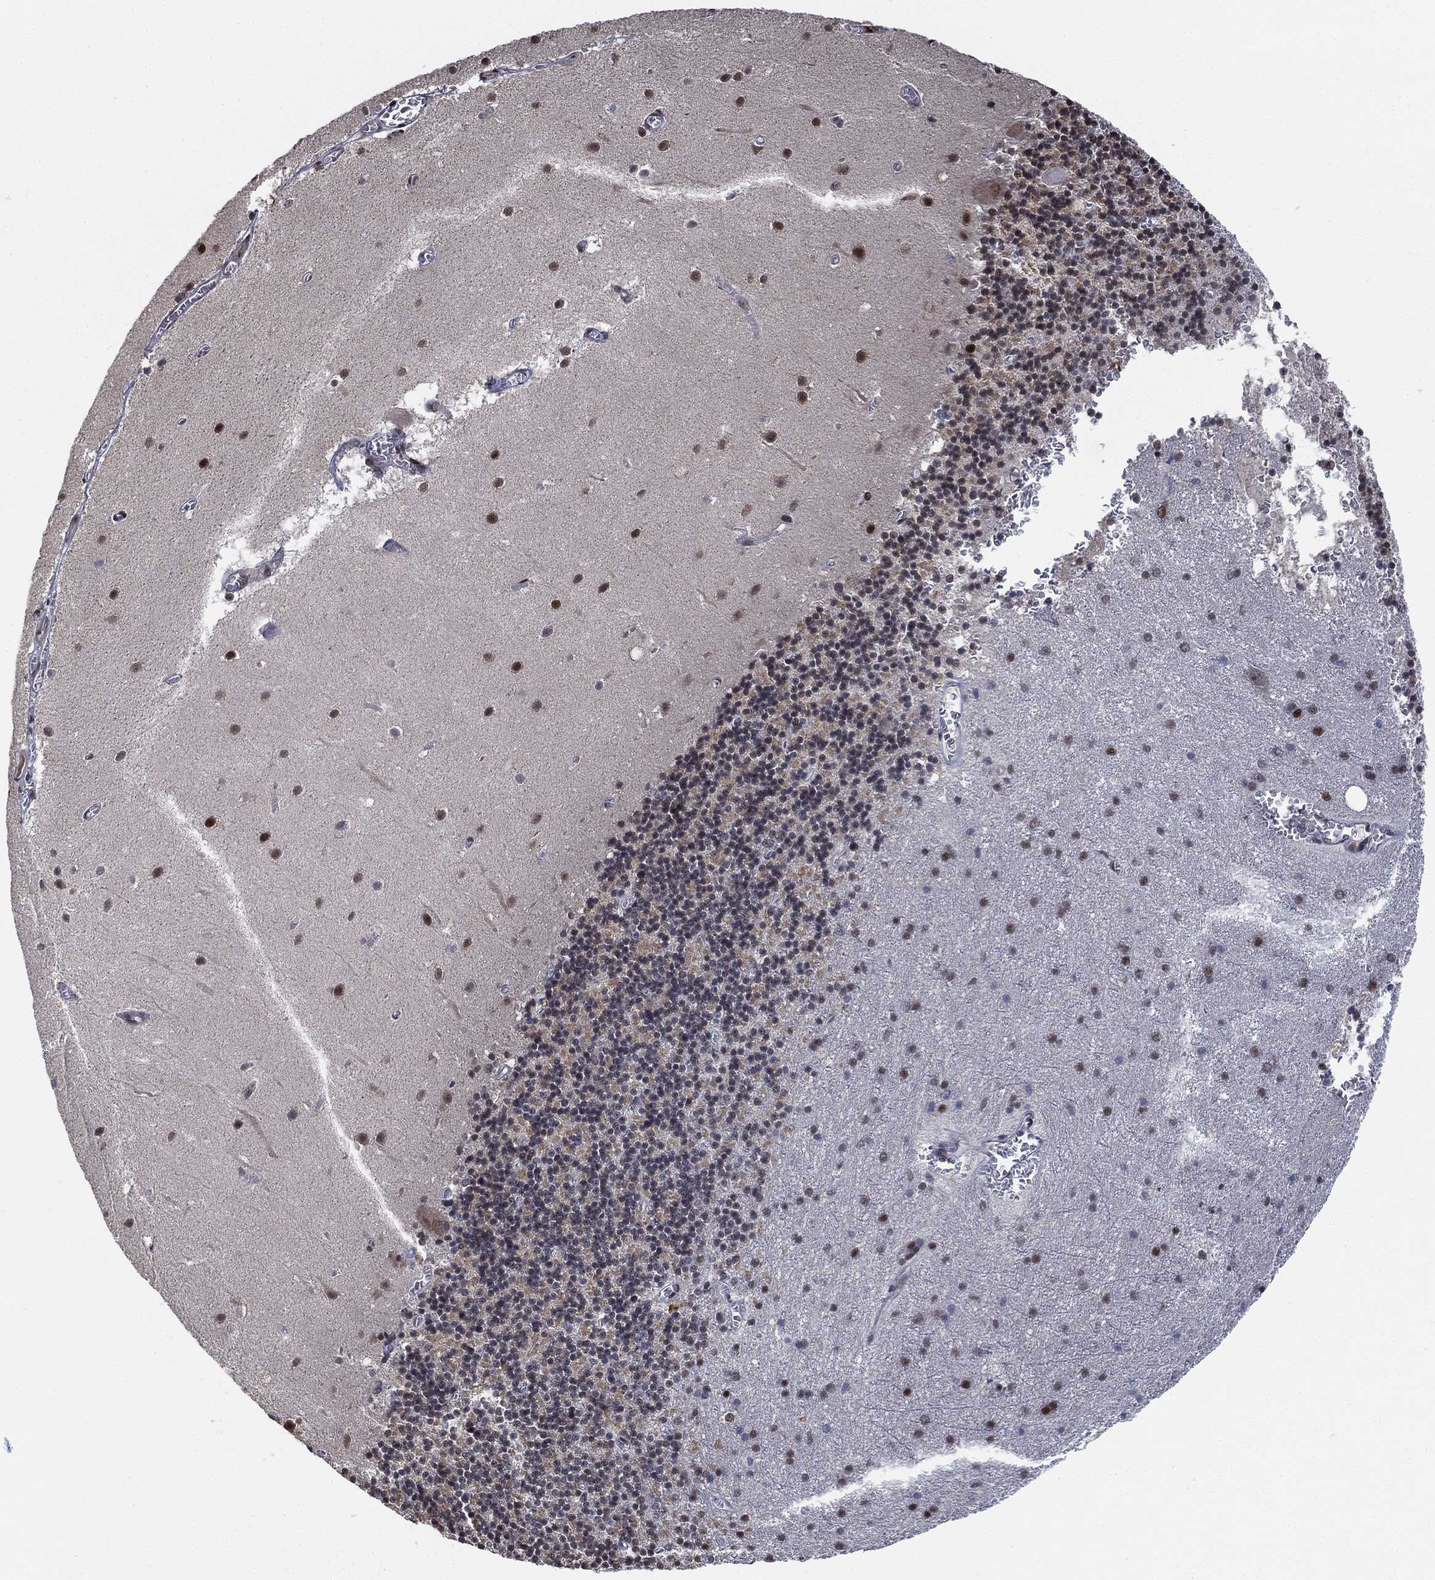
{"staining": {"intensity": "negative", "quantity": "none", "location": "none"}, "tissue": "cerebellum", "cell_type": "Cells in granular layer", "image_type": "normal", "snomed": [{"axis": "morphology", "description": "Normal tissue, NOS"}, {"axis": "topography", "description": "Cerebellum"}], "caption": "This is an immunohistochemistry photomicrograph of unremarkable human cerebellum. There is no expression in cells in granular layer.", "gene": "ZSCAN30", "patient": {"sex": "male", "age": 70}}